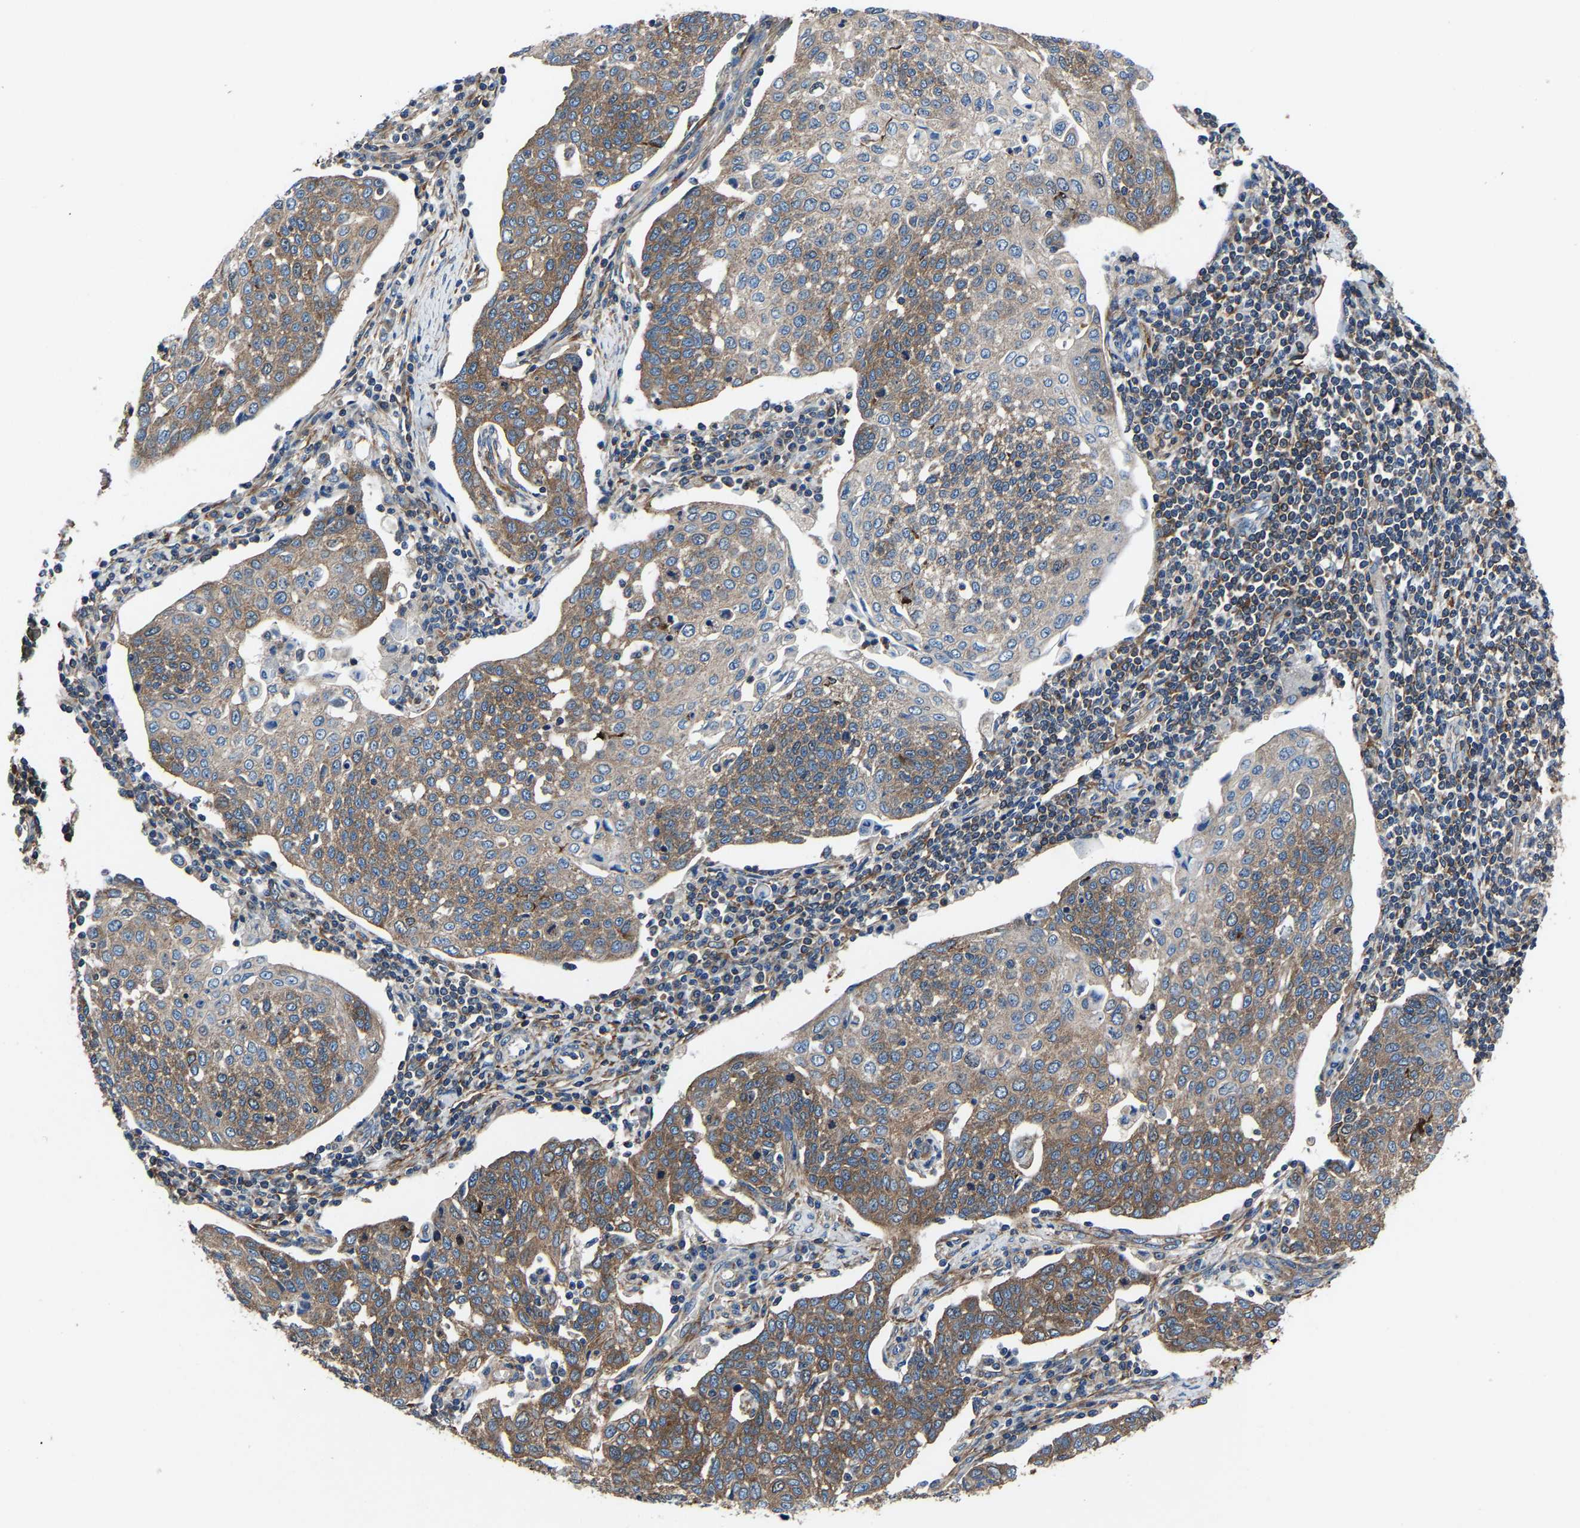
{"staining": {"intensity": "moderate", "quantity": ">75%", "location": "cytoplasmic/membranous"}, "tissue": "cervical cancer", "cell_type": "Tumor cells", "image_type": "cancer", "snomed": [{"axis": "morphology", "description": "Squamous cell carcinoma, NOS"}, {"axis": "topography", "description": "Cervix"}], "caption": "Squamous cell carcinoma (cervical) tissue reveals moderate cytoplasmic/membranous positivity in approximately >75% of tumor cells, visualized by immunohistochemistry.", "gene": "KIAA1958", "patient": {"sex": "female", "age": 34}}